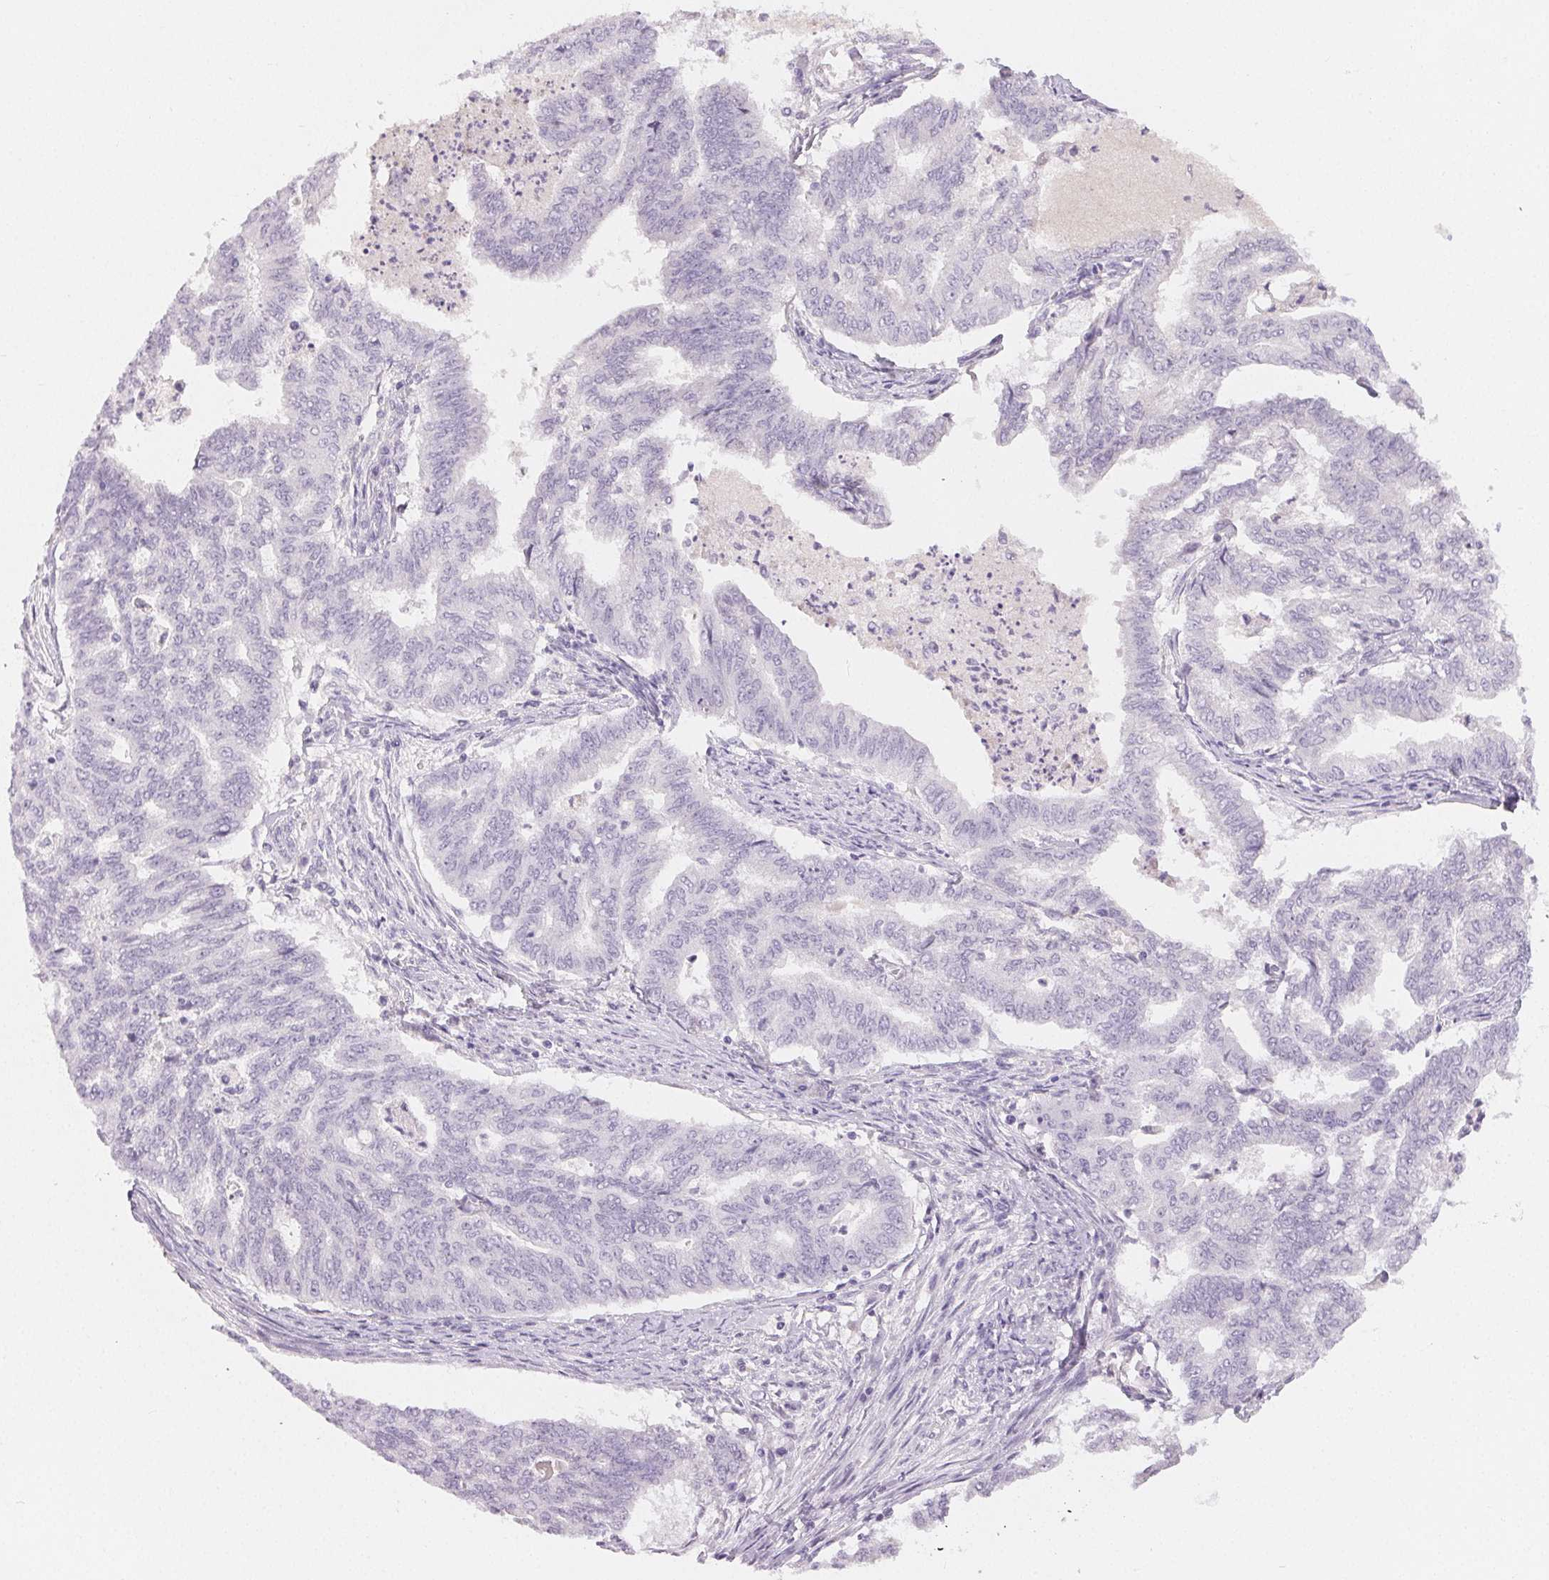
{"staining": {"intensity": "negative", "quantity": "none", "location": "none"}, "tissue": "endometrial cancer", "cell_type": "Tumor cells", "image_type": "cancer", "snomed": [{"axis": "morphology", "description": "Adenocarcinoma, NOS"}, {"axis": "topography", "description": "Endometrium"}], "caption": "An immunohistochemistry photomicrograph of endometrial cancer (adenocarcinoma) is shown. There is no staining in tumor cells of endometrial cancer (adenocarcinoma). The staining is performed using DAB (3,3'-diaminobenzidine) brown chromogen with nuclei counter-stained in using hematoxylin.", "gene": "MIOX", "patient": {"sex": "female", "age": 79}}